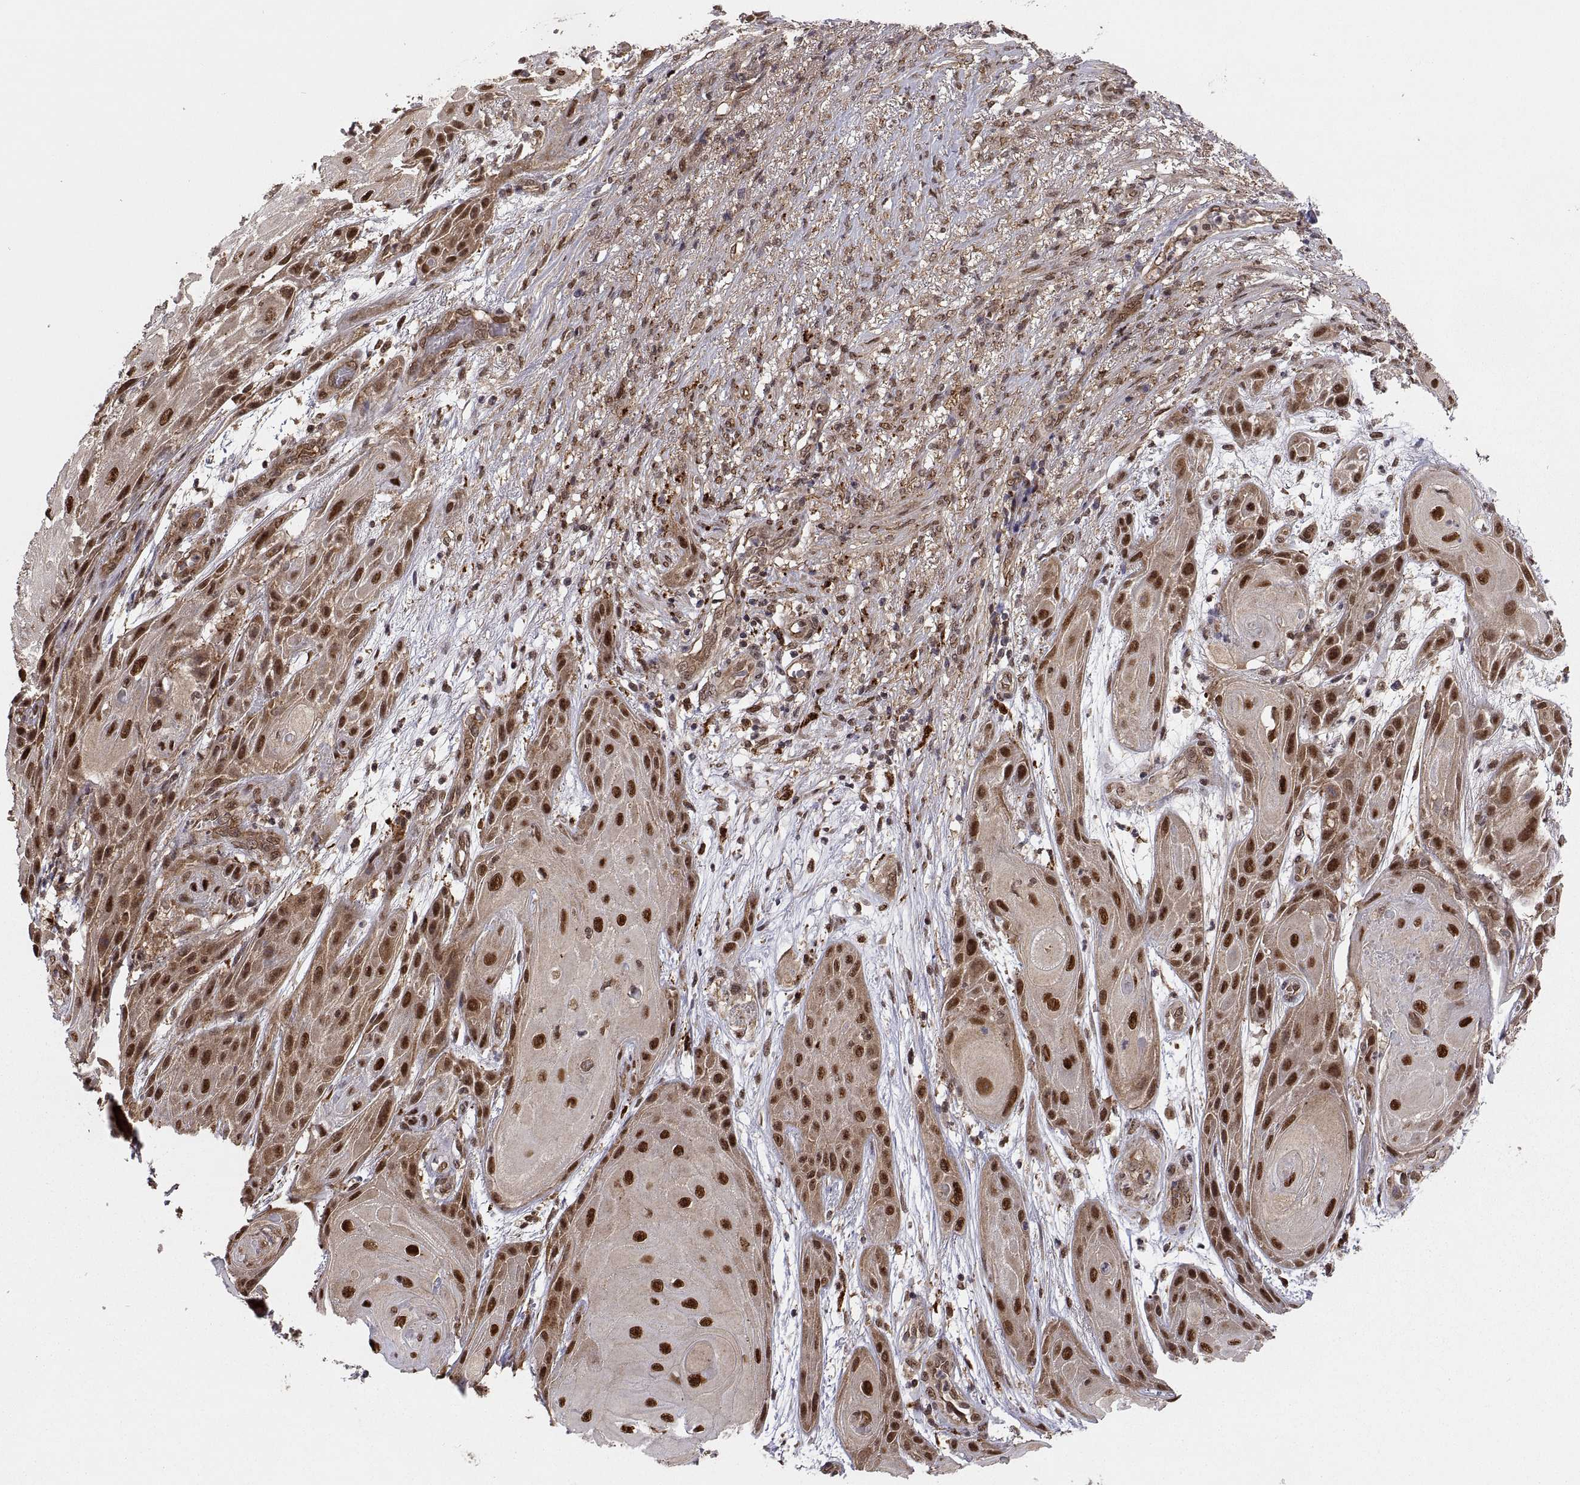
{"staining": {"intensity": "strong", "quantity": ">75%", "location": "nuclear"}, "tissue": "skin cancer", "cell_type": "Tumor cells", "image_type": "cancer", "snomed": [{"axis": "morphology", "description": "Squamous cell carcinoma, NOS"}, {"axis": "topography", "description": "Skin"}], "caption": "Approximately >75% of tumor cells in human skin squamous cell carcinoma reveal strong nuclear protein expression as visualized by brown immunohistochemical staining.", "gene": "PSMC2", "patient": {"sex": "male", "age": 62}}